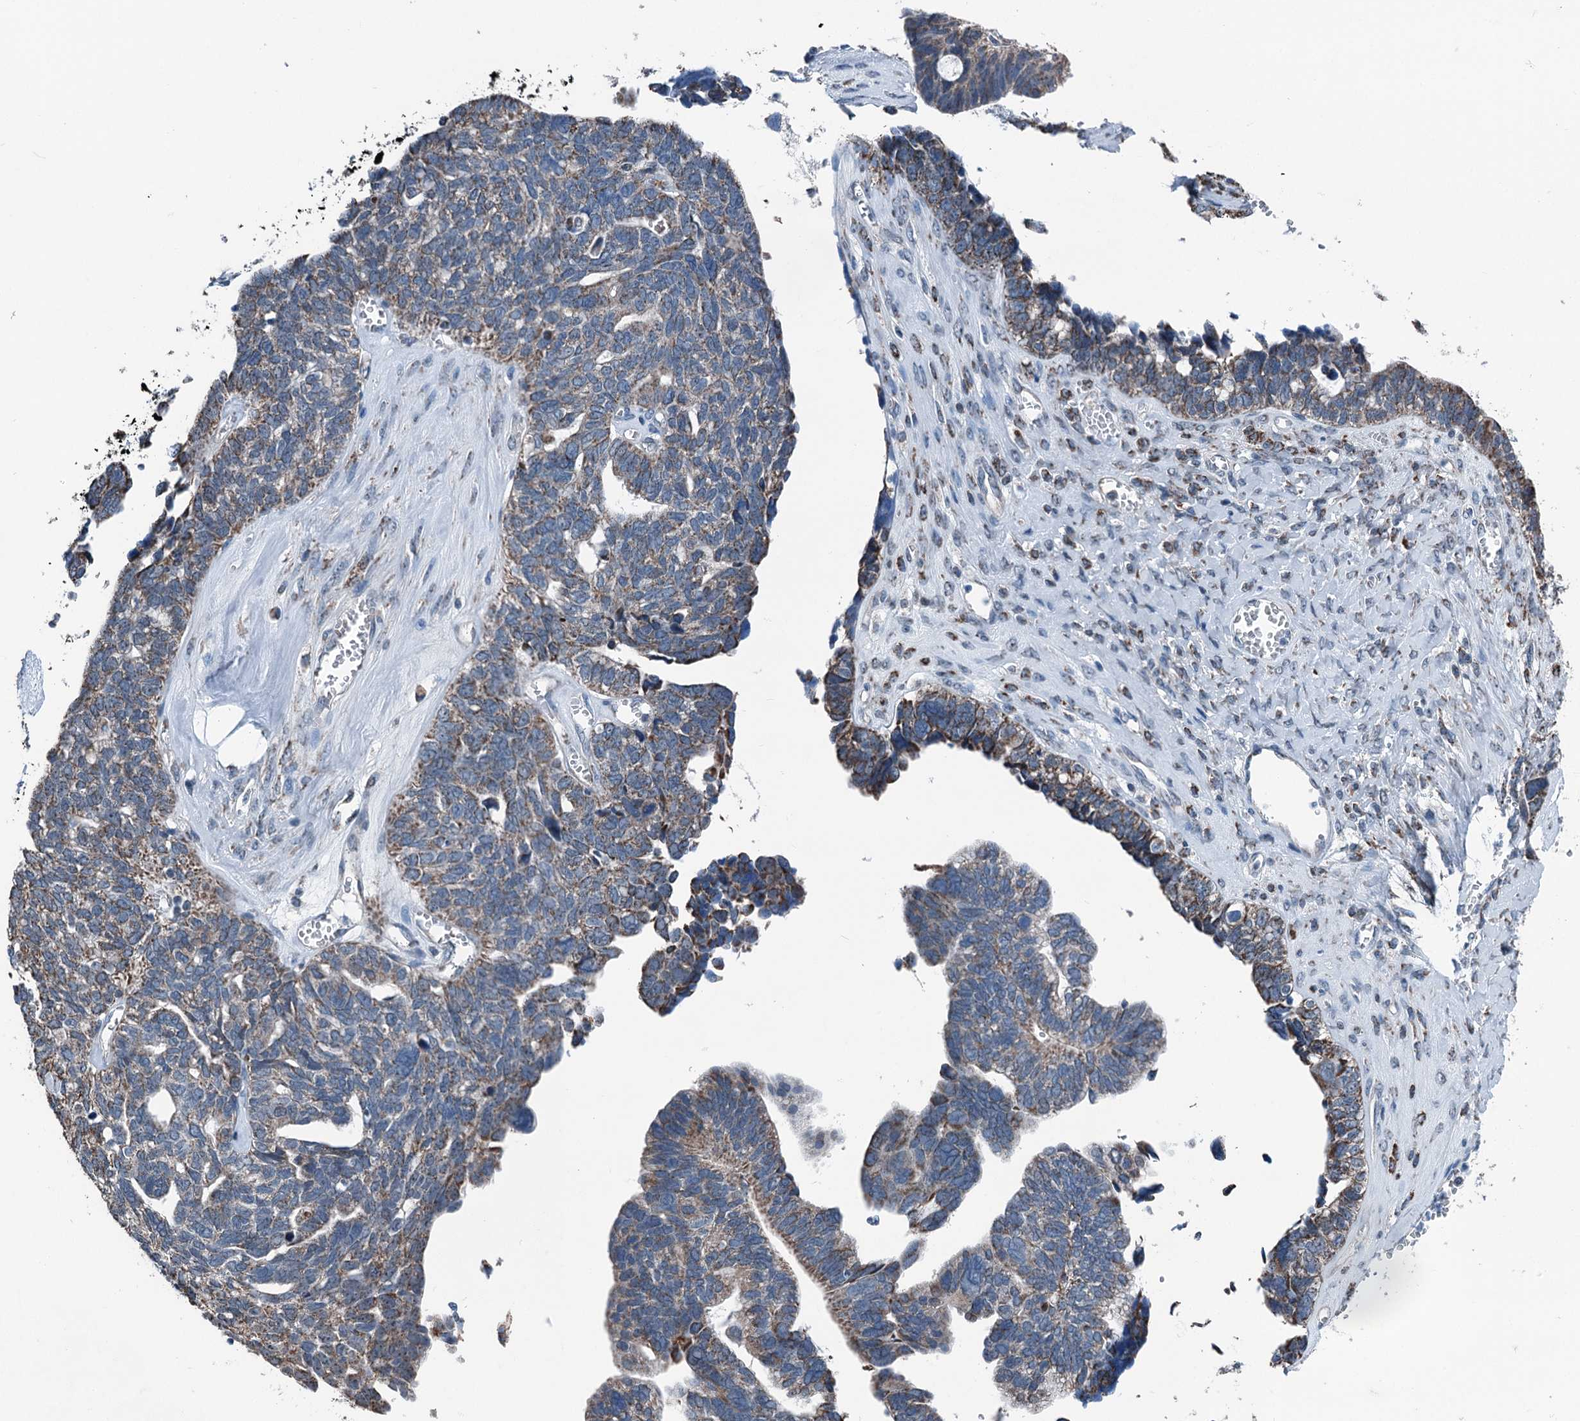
{"staining": {"intensity": "moderate", "quantity": ">75%", "location": "cytoplasmic/membranous"}, "tissue": "ovarian cancer", "cell_type": "Tumor cells", "image_type": "cancer", "snomed": [{"axis": "morphology", "description": "Cystadenocarcinoma, serous, NOS"}, {"axis": "topography", "description": "Ovary"}], "caption": "Brown immunohistochemical staining in human ovarian serous cystadenocarcinoma demonstrates moderate cytoplasmic/membranous expression in approximately >75% of tumor cells.", "gene": "TRPT1", "patient": {"sex": "female", "age": 79}}